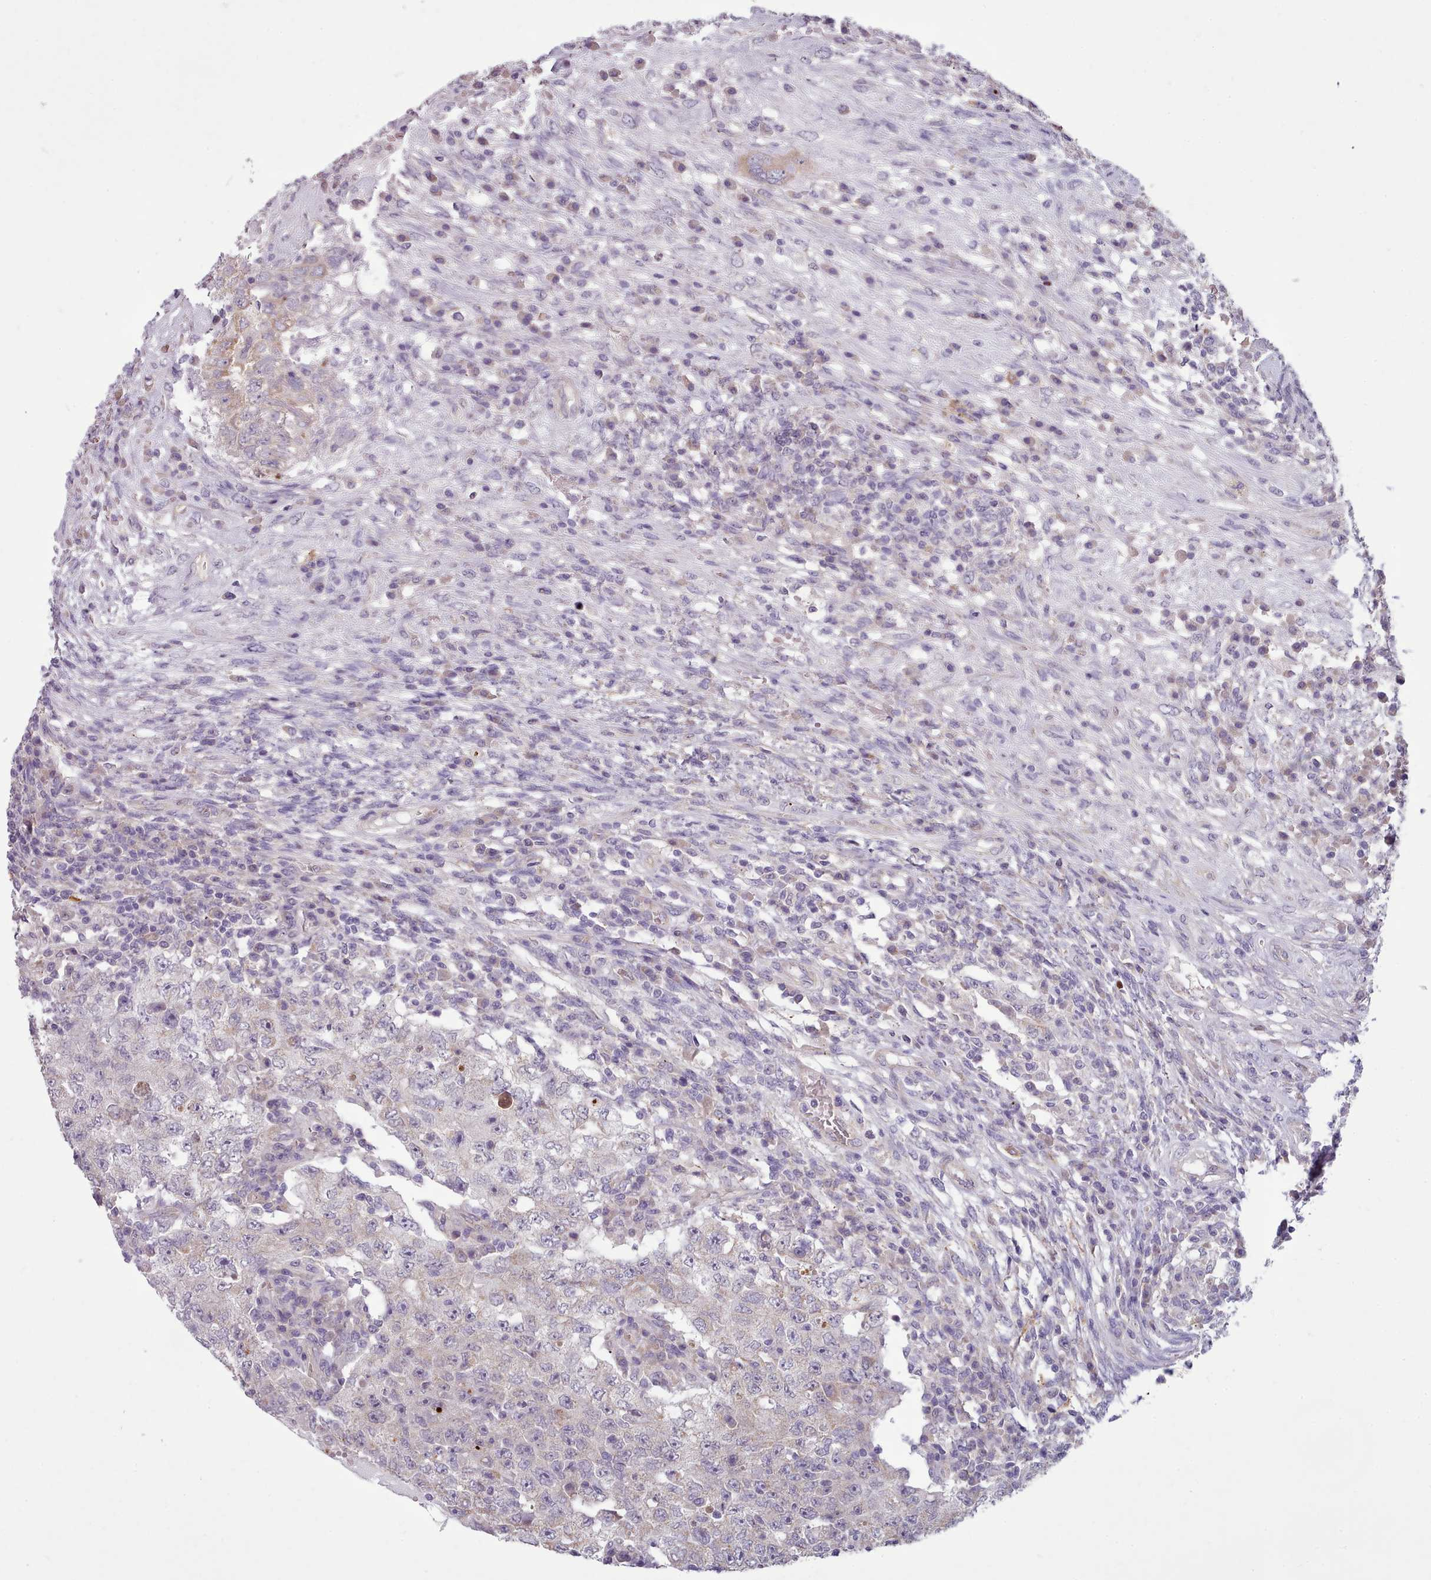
{"staining": {"intensity": "negative", "quantity": "none", "location": "none"}, "tissue": "testis cancer", "cell_type": "Tumor cells", "image_type": "cancer", "snomed": [{"axis": "morphology", "description": "Carcinoma, Embryonal, NOS"}, {"axis": "topography", "description": "Testis"}], "caption": "Testis embryonal carcinoma stained for a protein using immunohistochemistry (IHC) demonstrates no staining tumor cells.", "gene": "DPF1", "patient": {"sex": "male", "age": 26}}